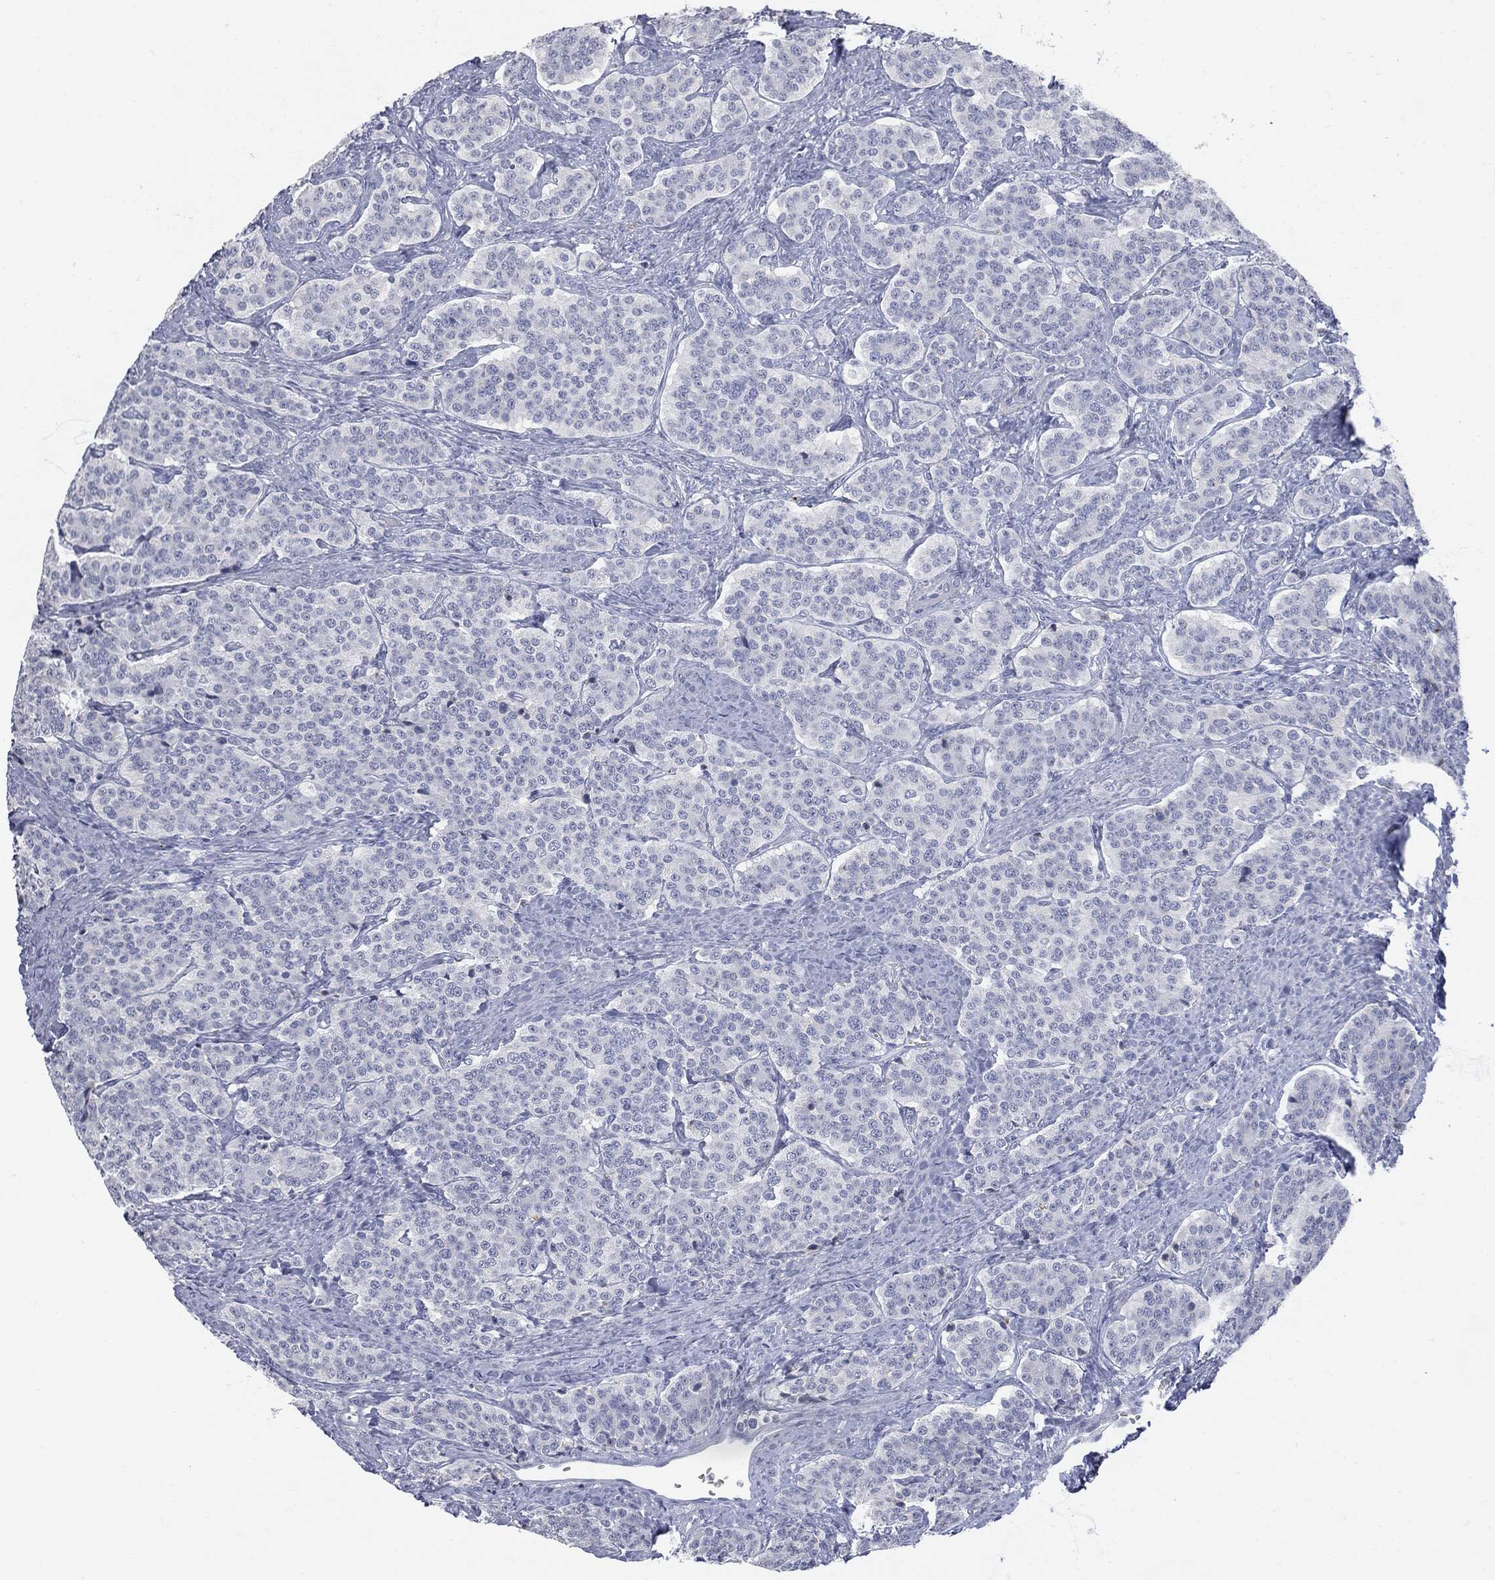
{"staining": {"intensity": "negative", "quantity": "none", "location": "none"}, "tissue": "carcinoid", "cell_type": "Tumor cells", "image_type": "cancer", "snomed": [{"axis": "morphology", "description": "Carcinoid, malignant, NOS"}, {"axis": "topography", "description": "Small intestine"}], "caption": "A high-resolution micrograph shows immunohistochemistry staining of malignant carcinoid, which reveals no significant expression in tumor cells. The staining was performed using DAB to visualize the protein expression in brown, while the nuclei were stained in blue with hematoxylin (Magnification: 20x).", "gene": "BTK", "patient": {"sex": "female", "age": 58}}